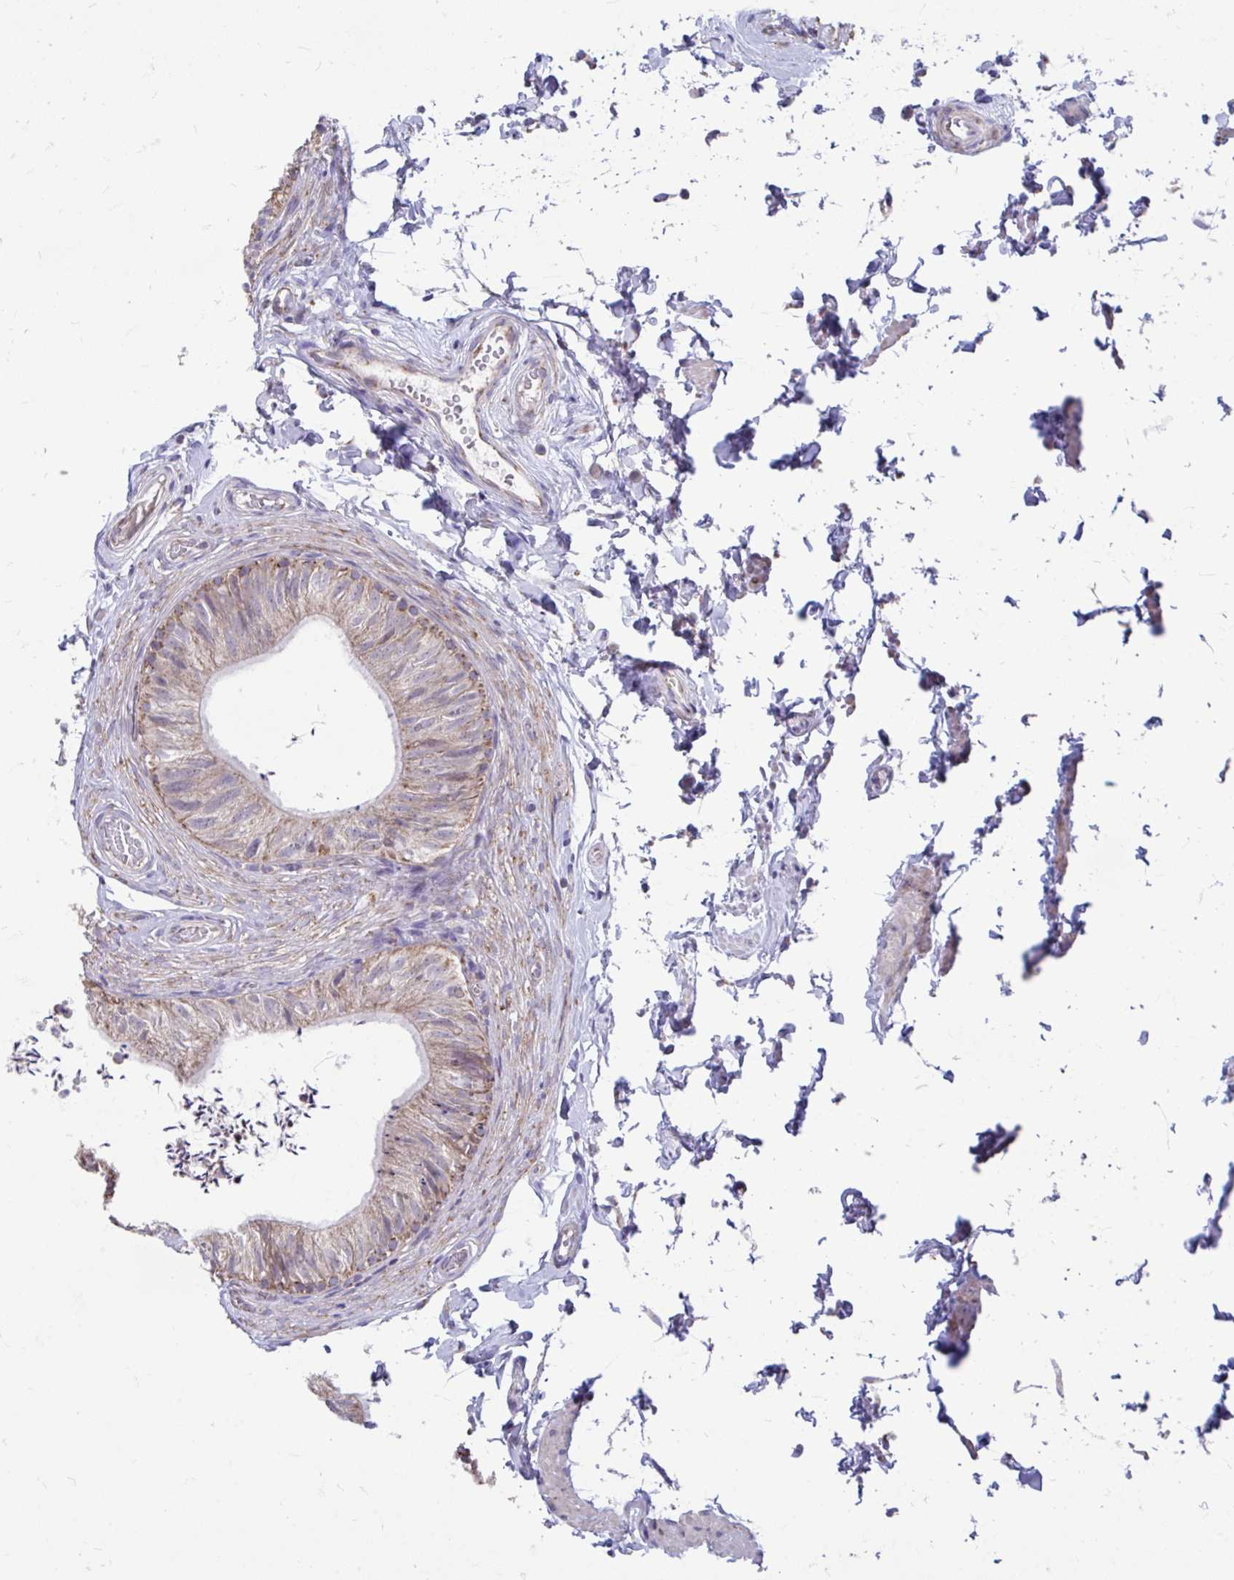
{"staining": {"intensity": "moderate", "quantity": "<25%", "location": "cytoplasmic/membranous"}, "tissue": "epididymis", "cell_type": "Glandular cells", "image_type": "normal", "snomed": [{"axis": "morphology", "description": "Normal tissue, NOS"}, {"axis": "topography", "description": "Epididymis, spermatic cord, NOS"}, {"axis": "topography", "description": "Epididymis"}, {"axis": "topography", "description": "Peripheral nerve tissue"}], "caption": "The micrograph shows a brown stain indicating the presence of a protein in the cytoplasmic/membranous of glandular cells in epididymis. Nuclei are stained in blue.", "gene": "LINGO4", "patient": {"sex": "male", "age": 29}}